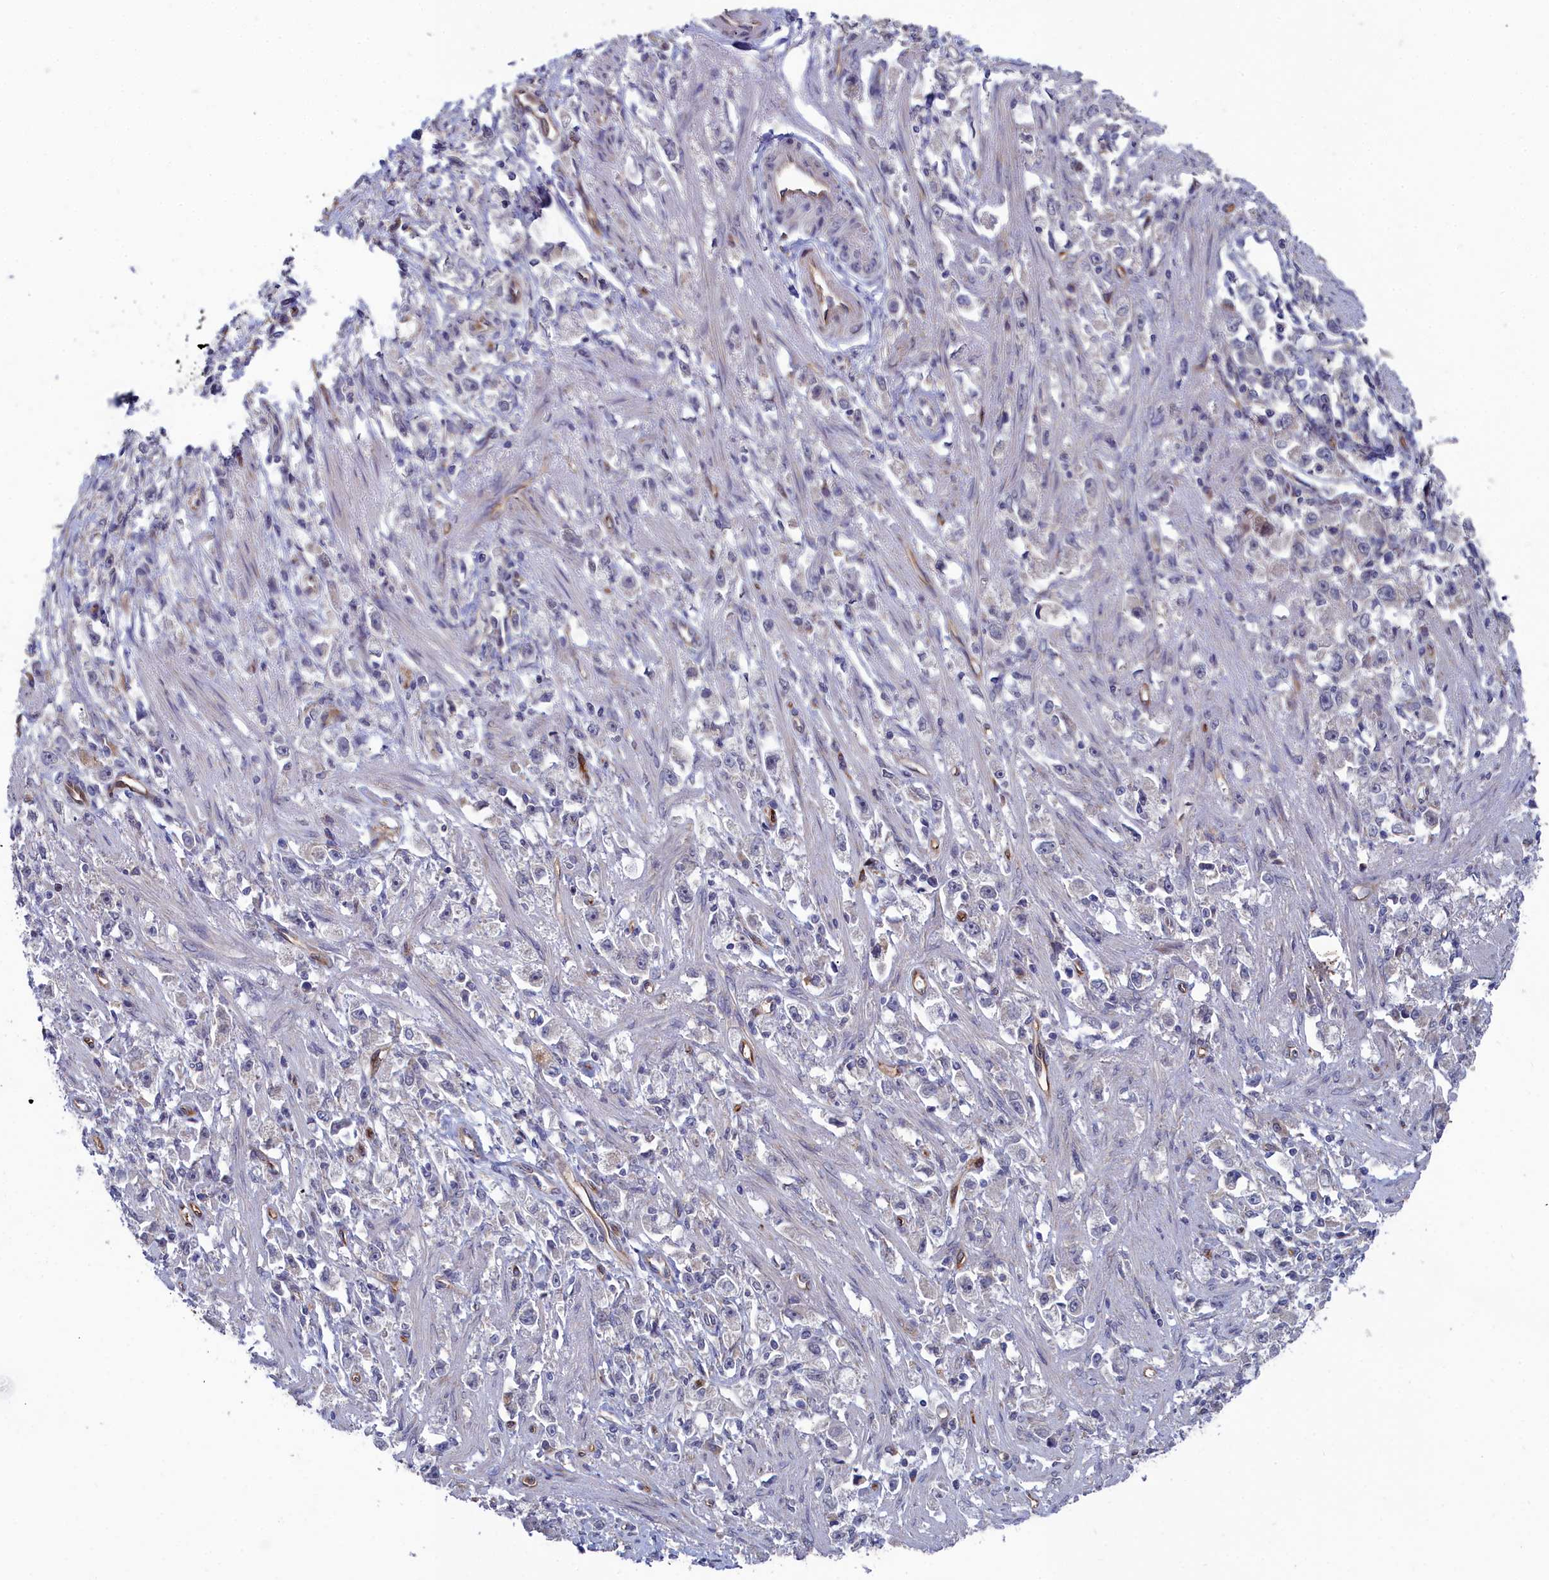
{"staining": {"intensity": "negative", "quantity": "none", "location": "none"}, "tissue": "stomach cancer", "cell_type": "Tumor cells", "image_type": "cancer", "snomed": [{"axis": "morphology", "description": "Adenocarcinoma, NOS"}, {"axis": "topography", "description": "Stomach"}], "caption": "Protein analysis of adenocarcinoma (stomach) displays no significant positivity in tumor cells.", "gene": "RDX", "patient": {"sex": "female", "age": 59}}